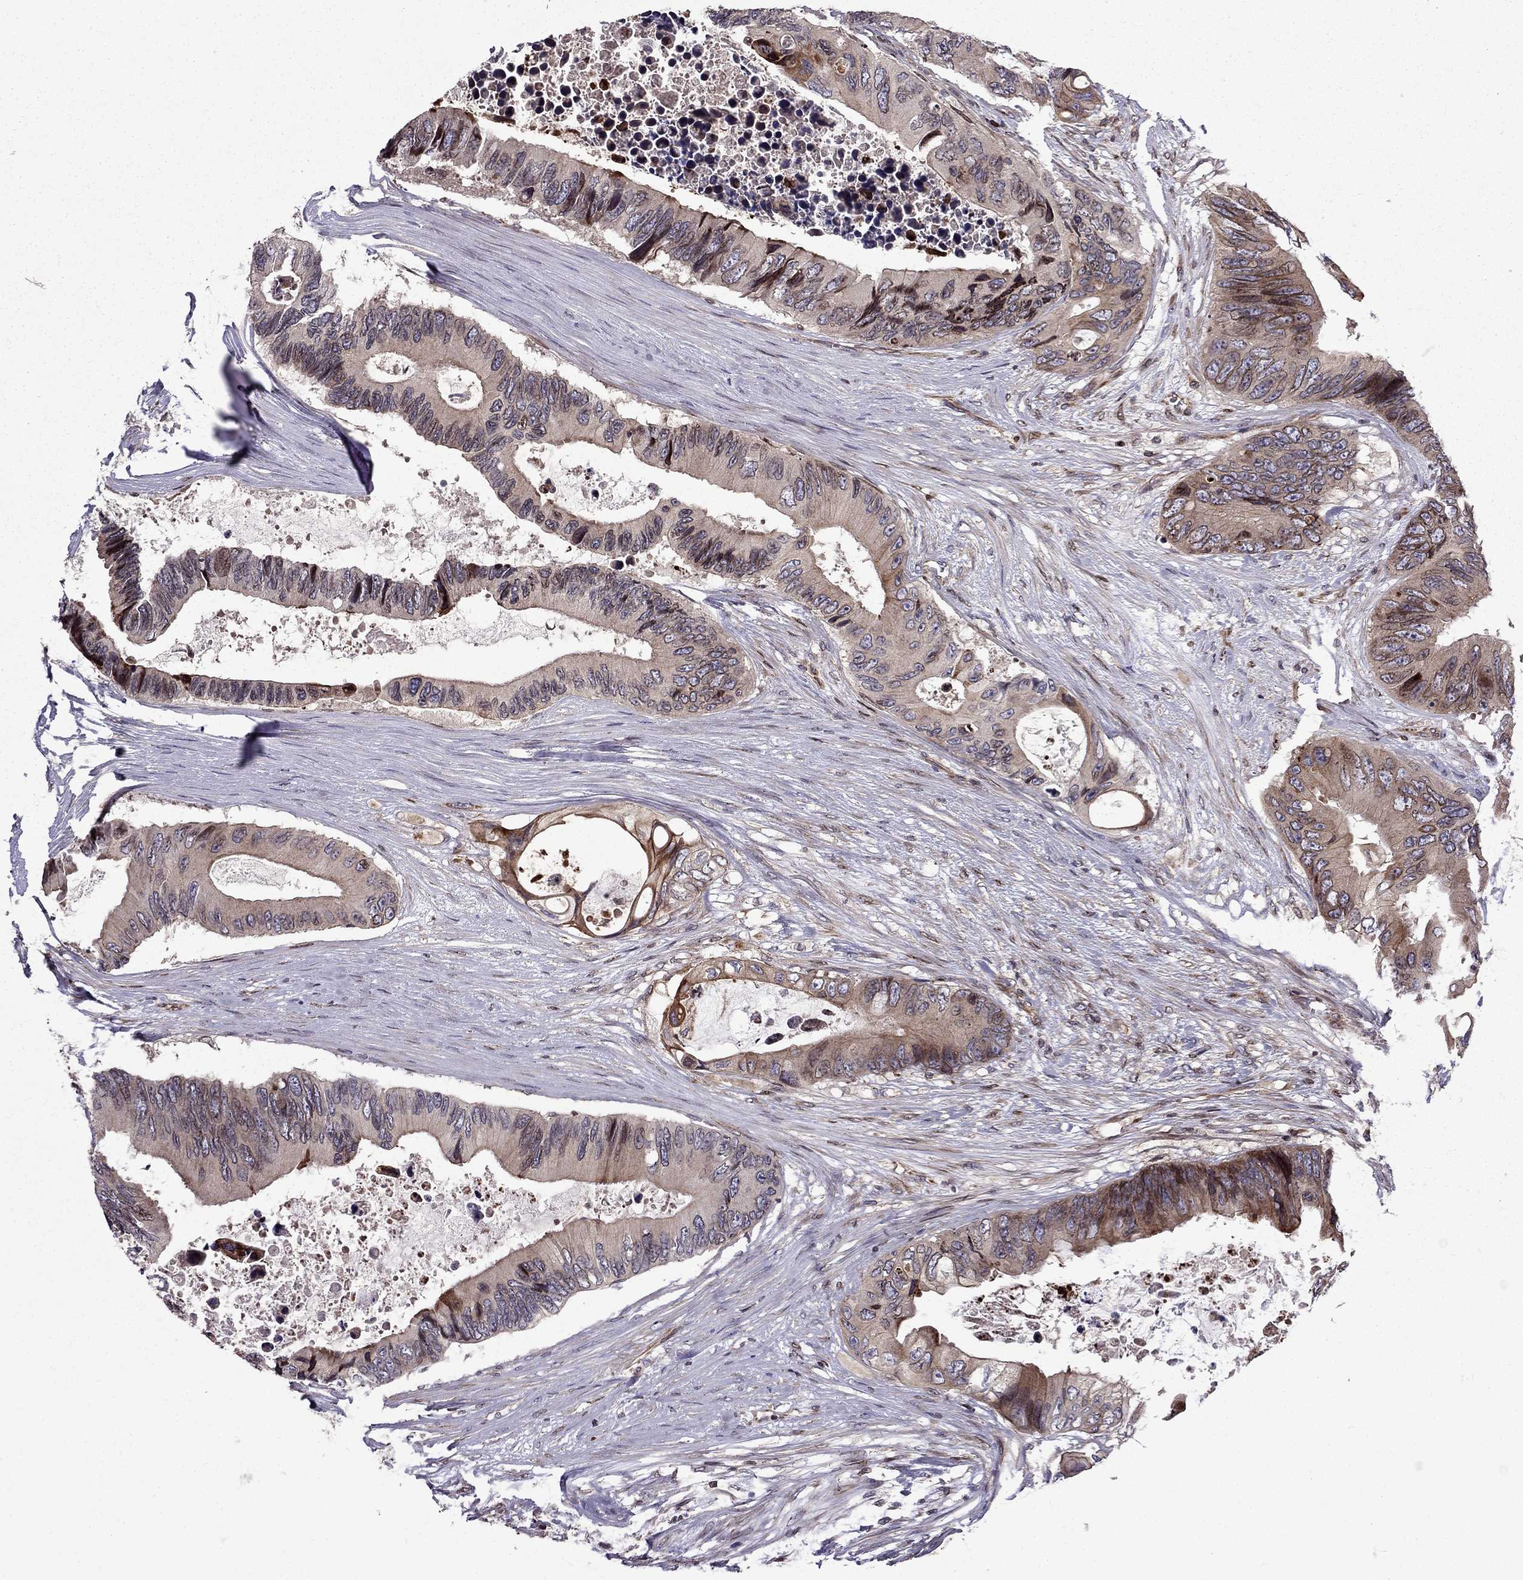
{"staining": {"intensity": "moderate", "quantity": "25%-75%", "location": "cytoplasmic/membranous"}, "tissue": "colorectal cancer", "cell_type": "Tumor cells", "image_type": "cancer", "snomed": [{"axis": "morphology", "description": "Adenocarcinoma, NOS"}, {"axis": "topography", "description": "Rectum"}], "caption": "Adenocarcinoma (colorectal) tissue displays moderate cytoplasmic/membranous positivity in approximately 25%-75% of tumor cells", "gene": "CDC42BPA", "patient": {"sex": "male", "age": 63}}